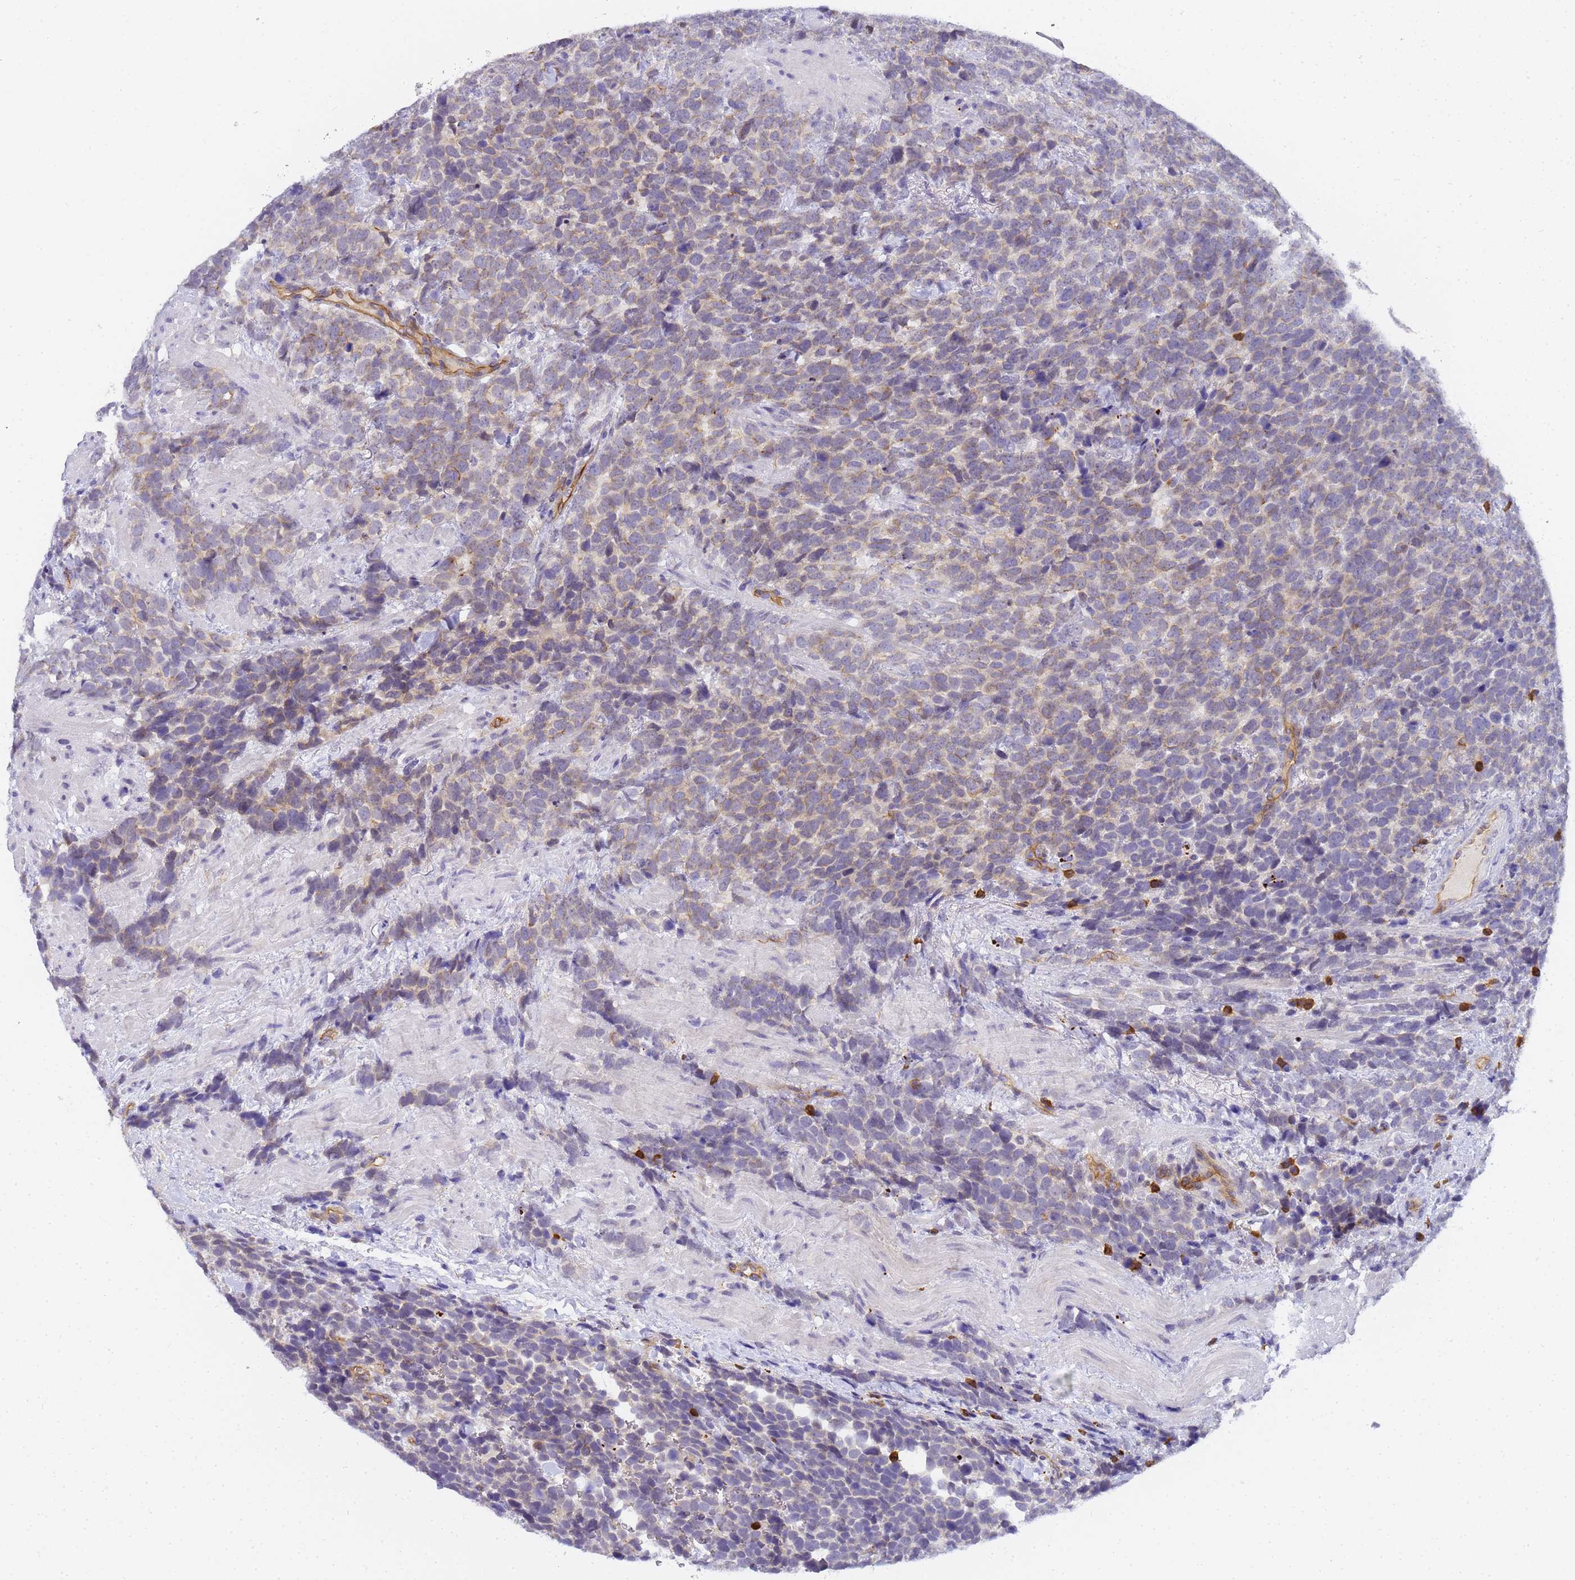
{"staining": {"intensity": "weak", "quantity": "<25%", "location": "cytoplasmic/membranous"}, "tissue": "urothelial cancer", "cell_type": "Tumor cells", "image_type": "cancer", "snomed": [{"axis": "morphology", "description": "Urothelial carcinoma, High grade"}, {"axis": "topography", "description": "Urinary bladder"}], "caption": "The IHC image has no significant positivity in tumor cells of urothelial cancer tissue.", "gene": "GON4L", "patient": {"sex": "female", "age": 82}}